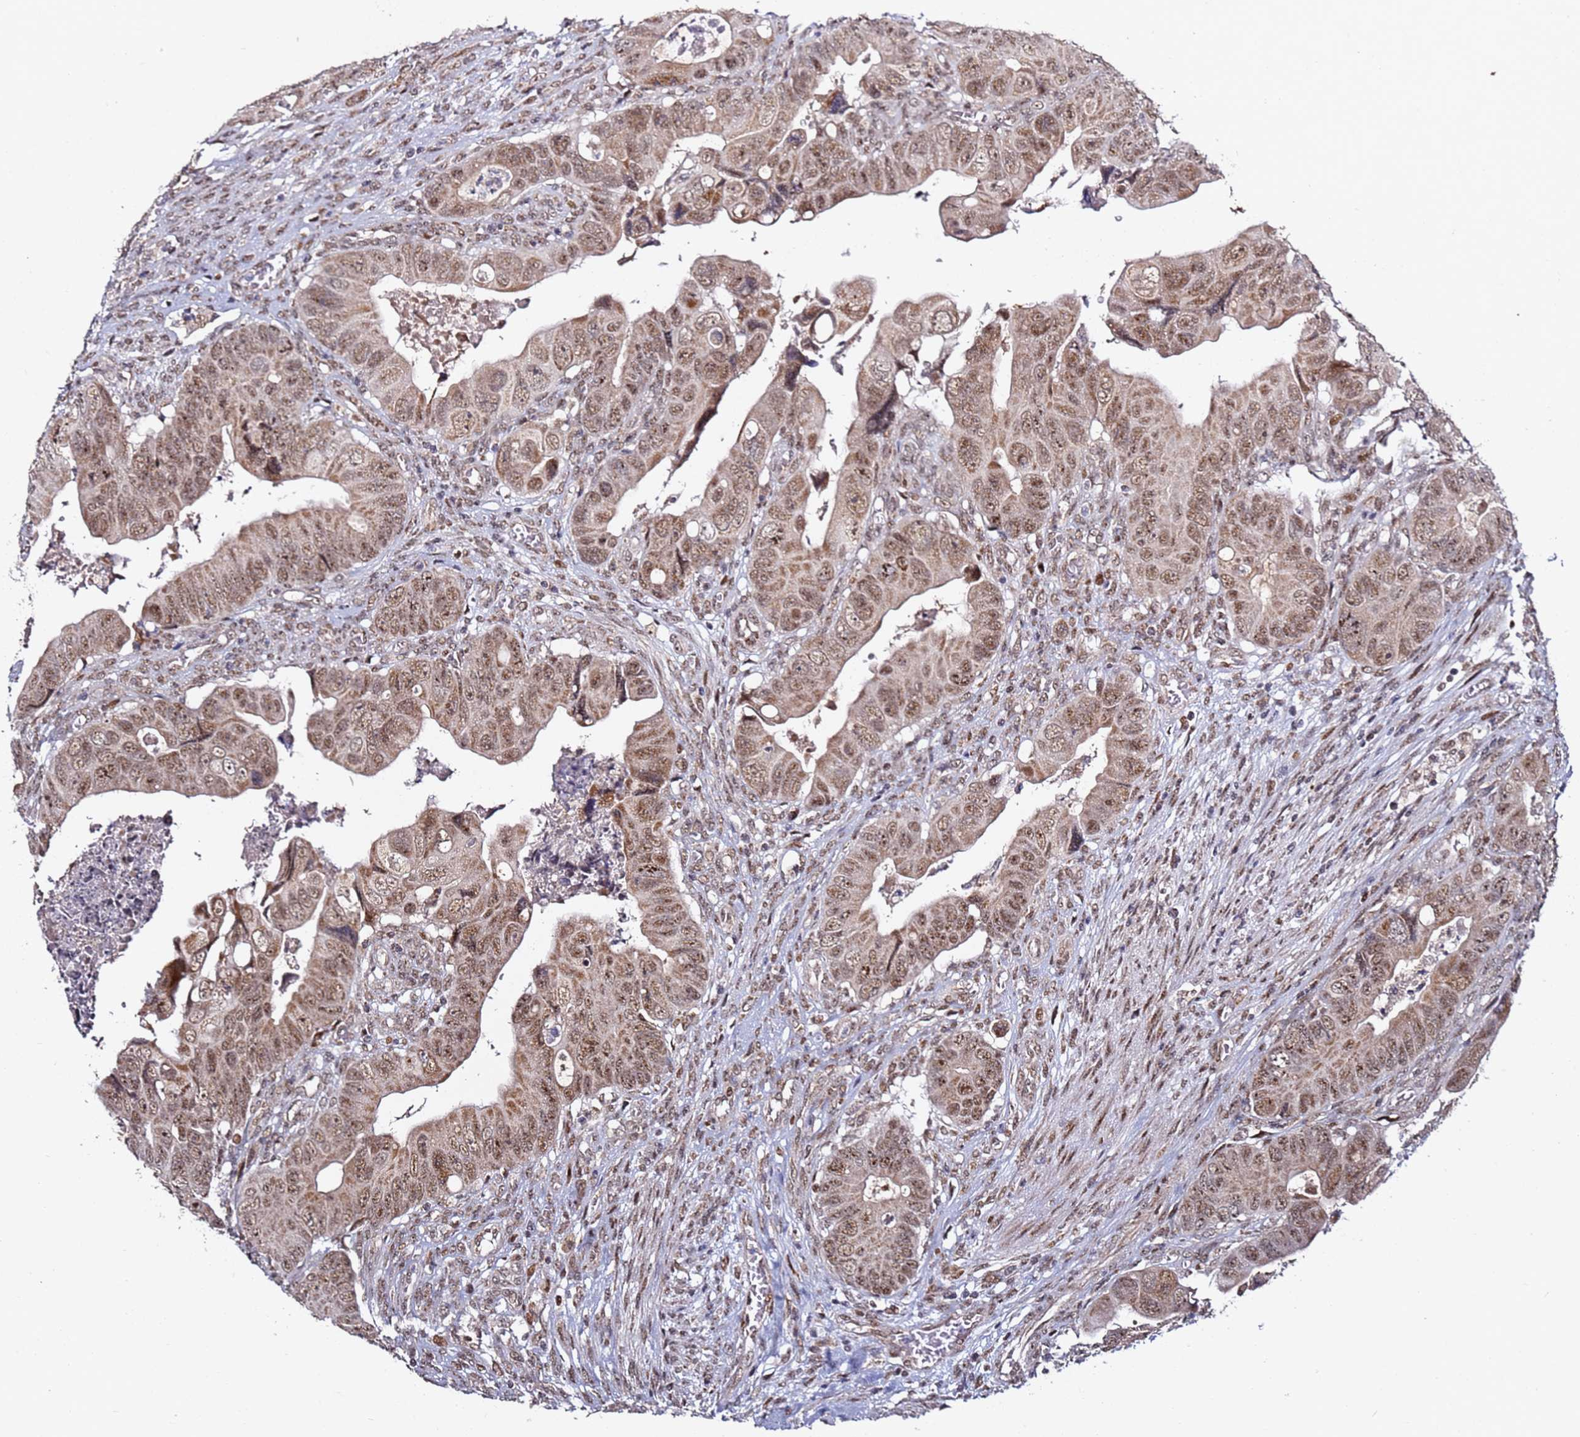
{"staining": {"intensity": "moderate", "quantity": ">75%", "location": "cytoplasmic/membranous,nuclear"}, "tissue": "colorectal cancer", "cell_type": "Tumor cells", "image_type": "cancer", "snomed": [{"axis": "morphology", "description": "Adenocarcinoma, NOS"}, {"axis": "topography", "description": "Rectum"}], "caption": "An immunohistochemistry (IHC) image of neoplastic tissue is shown. Protein staining in brown highlights moderate cytoplasmic/membranous and nuclear positivity in adenocarcinoma (colorectal) within tumor cells. The protein of interest is stained brown, and the nuclei are stained in blue (DAB (3,3'-diaminobenzidine) IHC with brightfield microscopy, high magnification).", "gene": "TP53AIP1", "patient": {"sex": "female", "age": 78}}